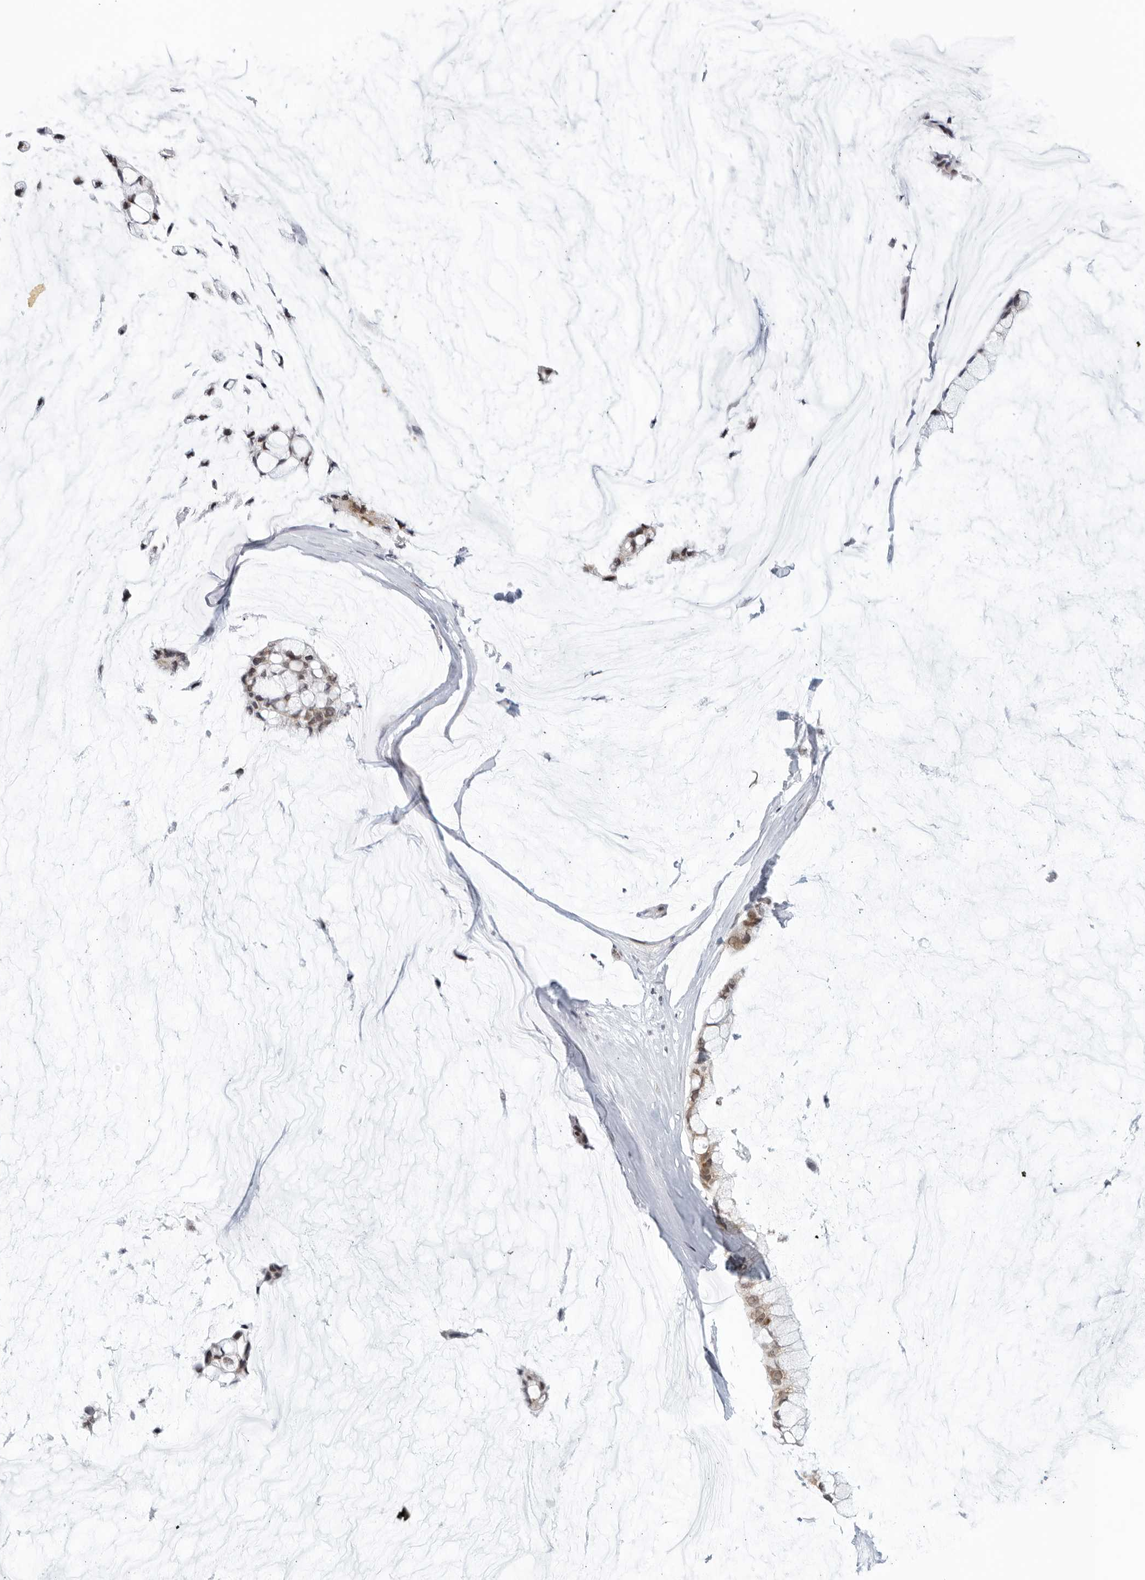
{"staining": {"intensity": "weak", "quantity": "25%-75%", "location": "cytoplasmic/membranous"}, "tissue": "ovarian cancer", "cell_type": "Tumor cells", "image_type": "cancer", "snomed": [{"axis": "morphology", "description": "Cystadenocarcinoma, mucinous, NOS"}, {"axis": "topography", "description": "Ovary"}], "caption": "This is a histology image of IHC staining of ovarian cancer (mucinous cystadenocarcinoma), which shows weak expression in the cytoplasmic/membranous of tumor cells.", "gene": "RAB11FIP3", "patient": {"sex": "female", "age": 39}}